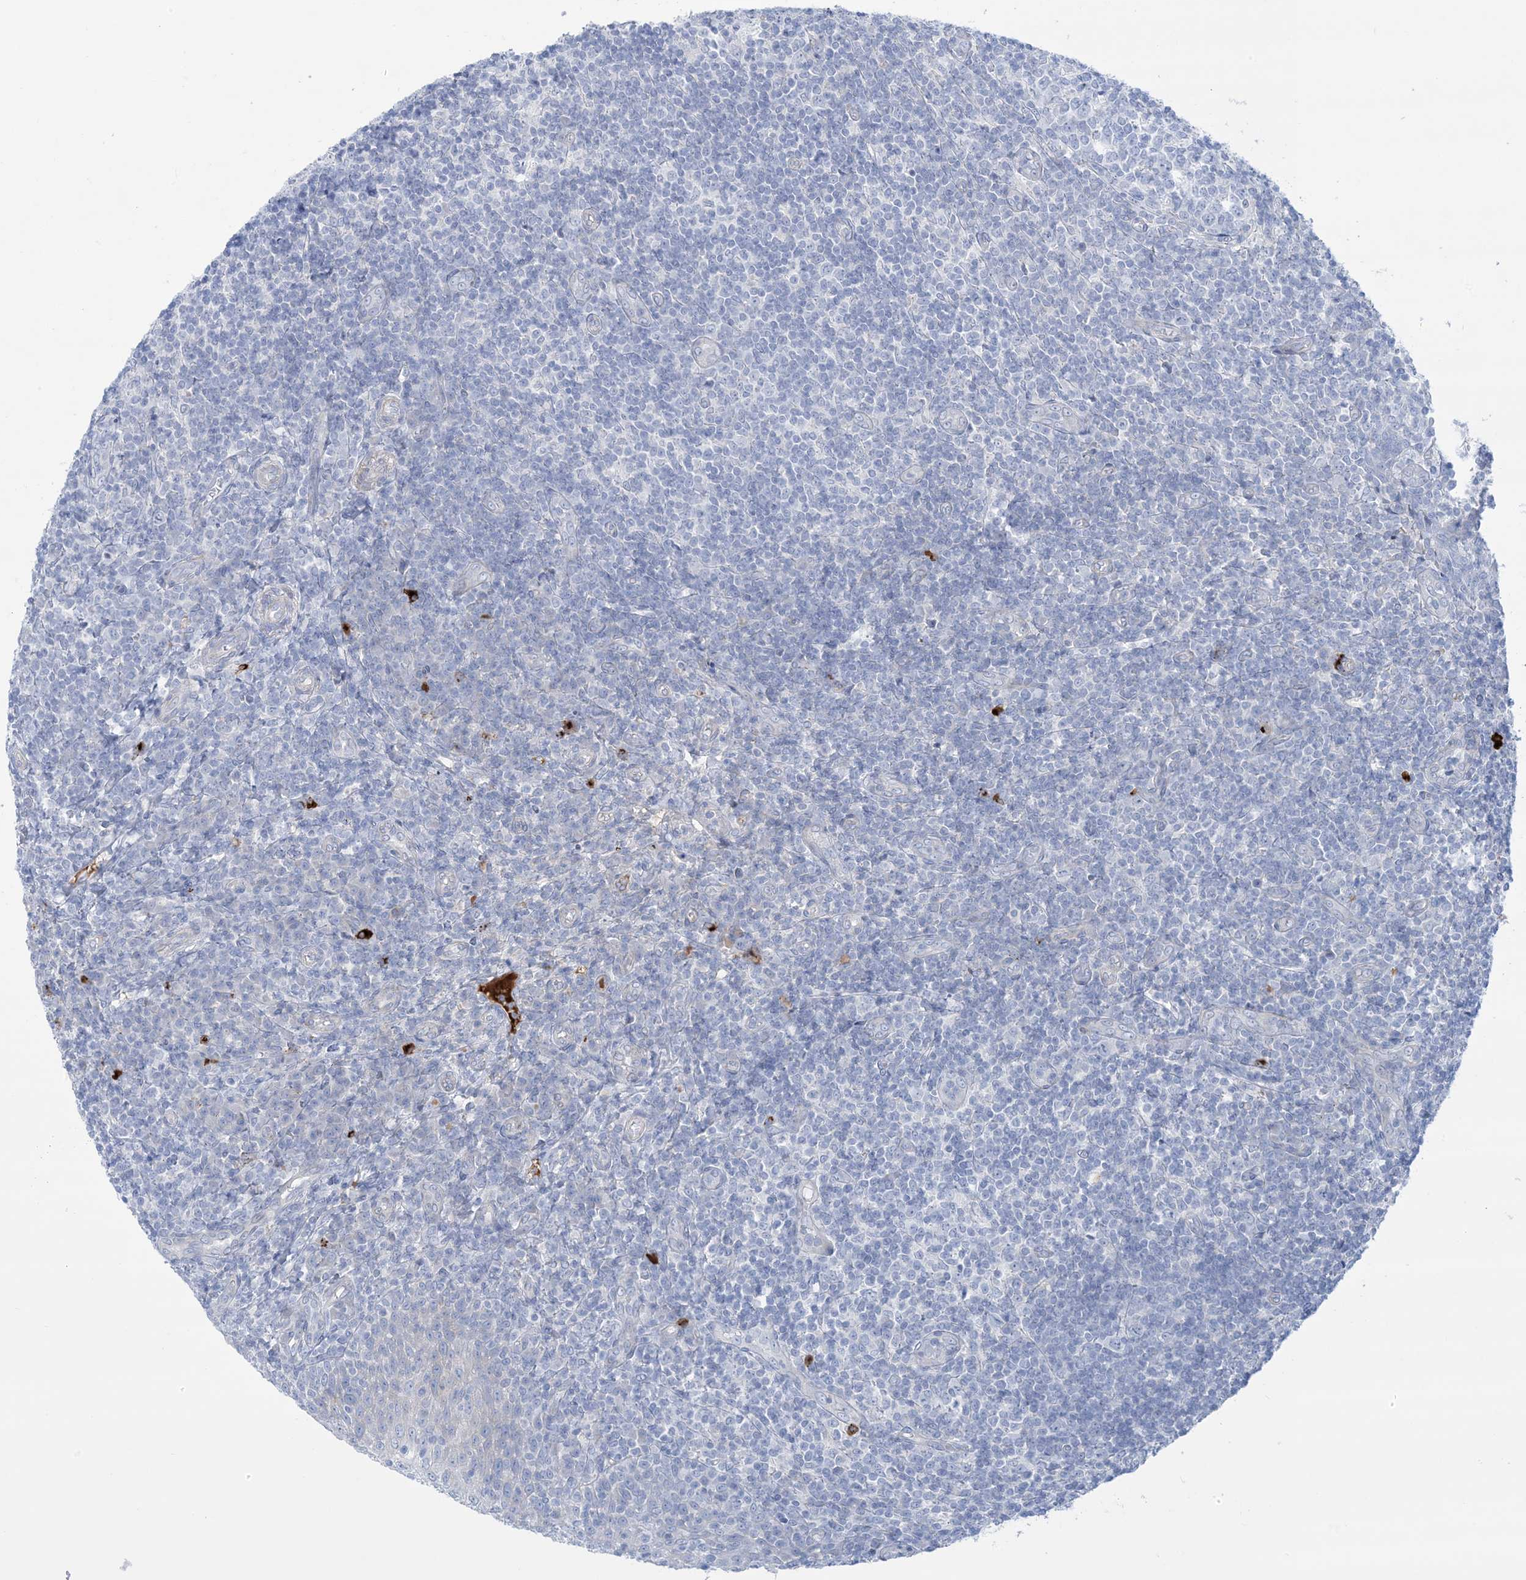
{"staining": {"intensity": "negative", "quantity": "none", "location": "none"}, "tissue": "tonsil", "cell_type": "Germinal center cells", "image_type": "normal", "snomed": [{"axis": "morphology", "description": "Normal tissue, NOS"}, {"axis": "topography", "description": "Tonsil"}], "caption": "Benign tonsil was stained to show a protein in brown. There is no significant positivity in germinal center cells.", "gene": "ATP11C", "patient": {"sex": "female", "age": 19}}